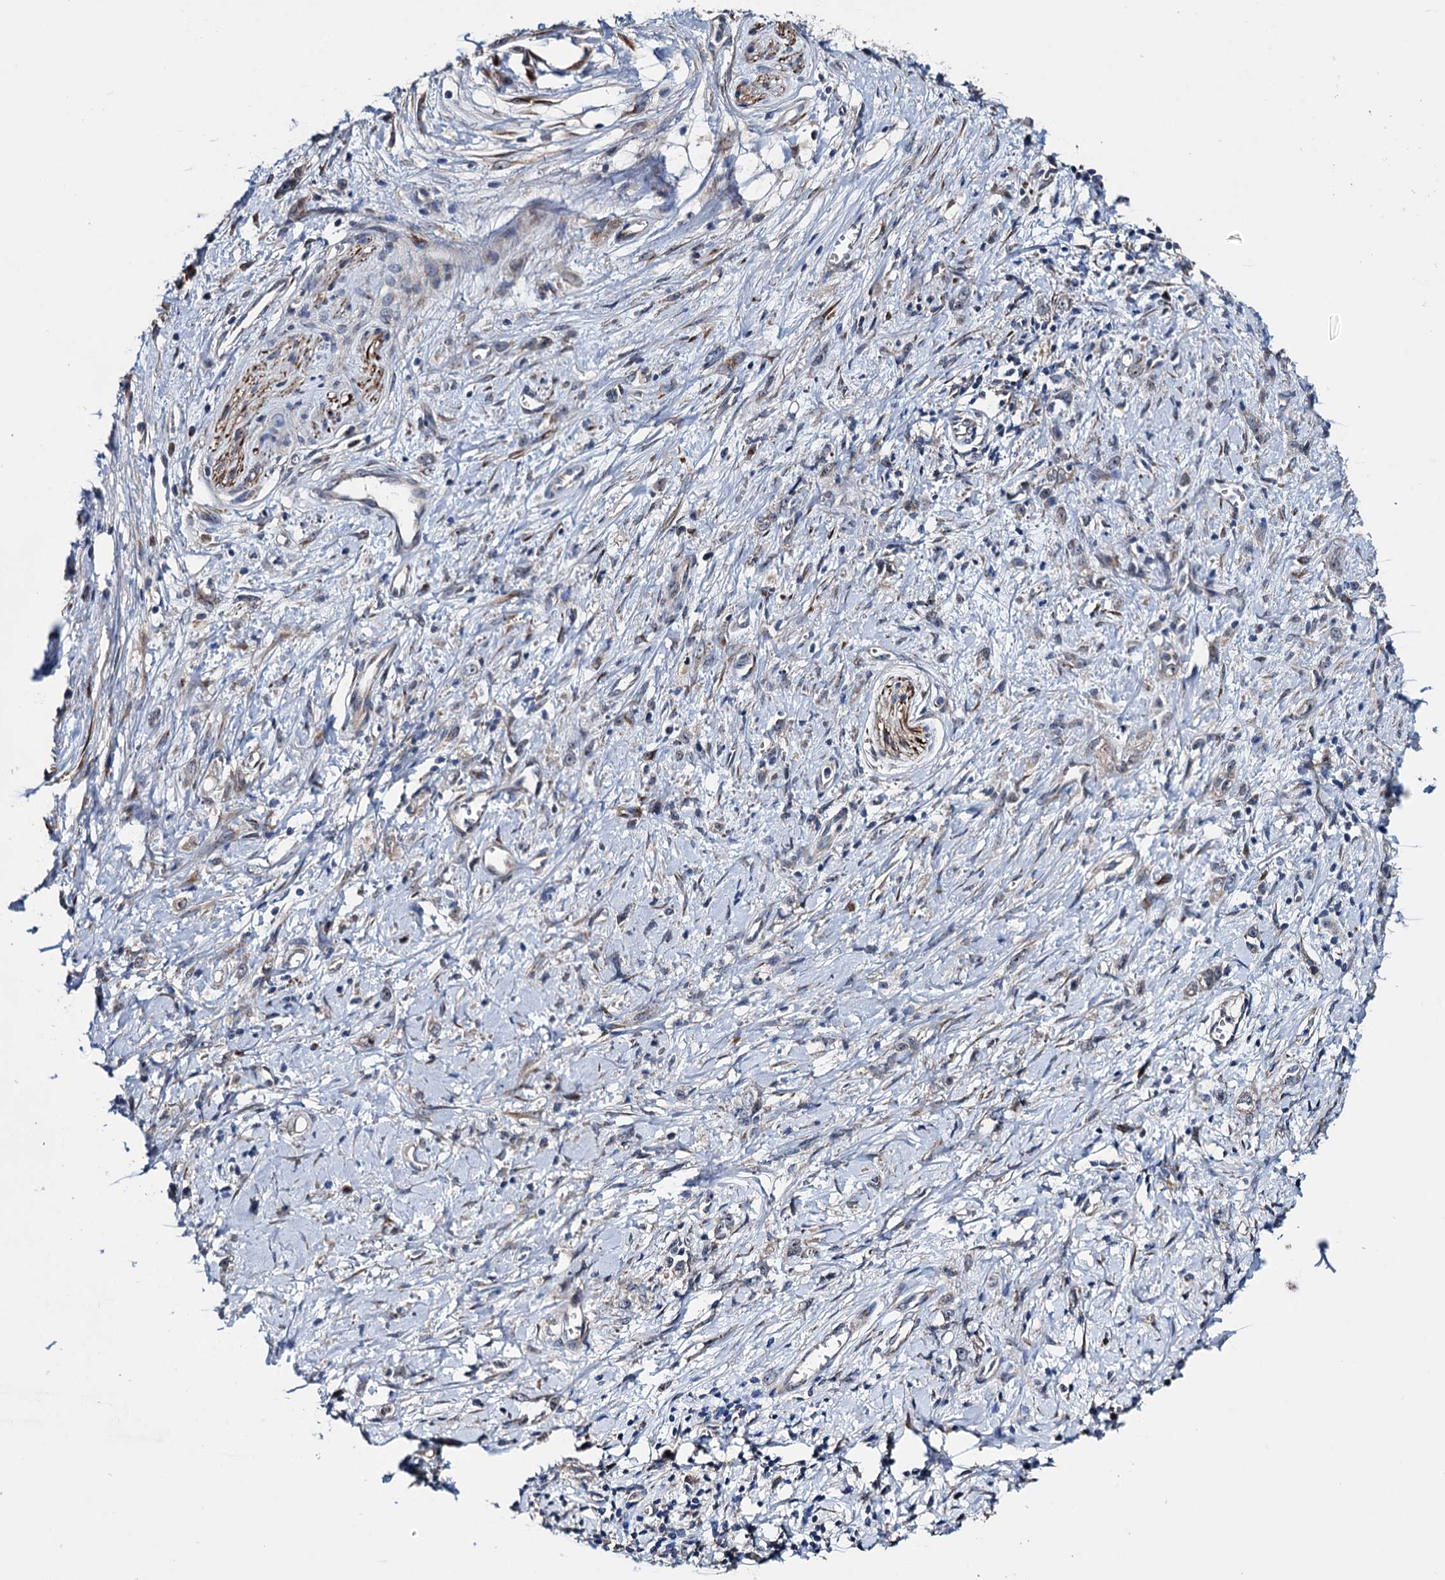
{"staining": {"intensity": "negative", "quantity": "none", "location": "none"}, "tissue": "stomach cancer", "cell_type": "Tumor cells", "image_type": "cancer", "snomed": [{"axis": "morphology", "description": "Adenocarcinoma, NOS"}, {"axis": "topography", "description": "Stomach"}], "caption": "Tumor cells show no significant positivity in stomach adenocarcinoma.", "gene": "EYA4", "patient": {"sex": "female", "age": 76}}